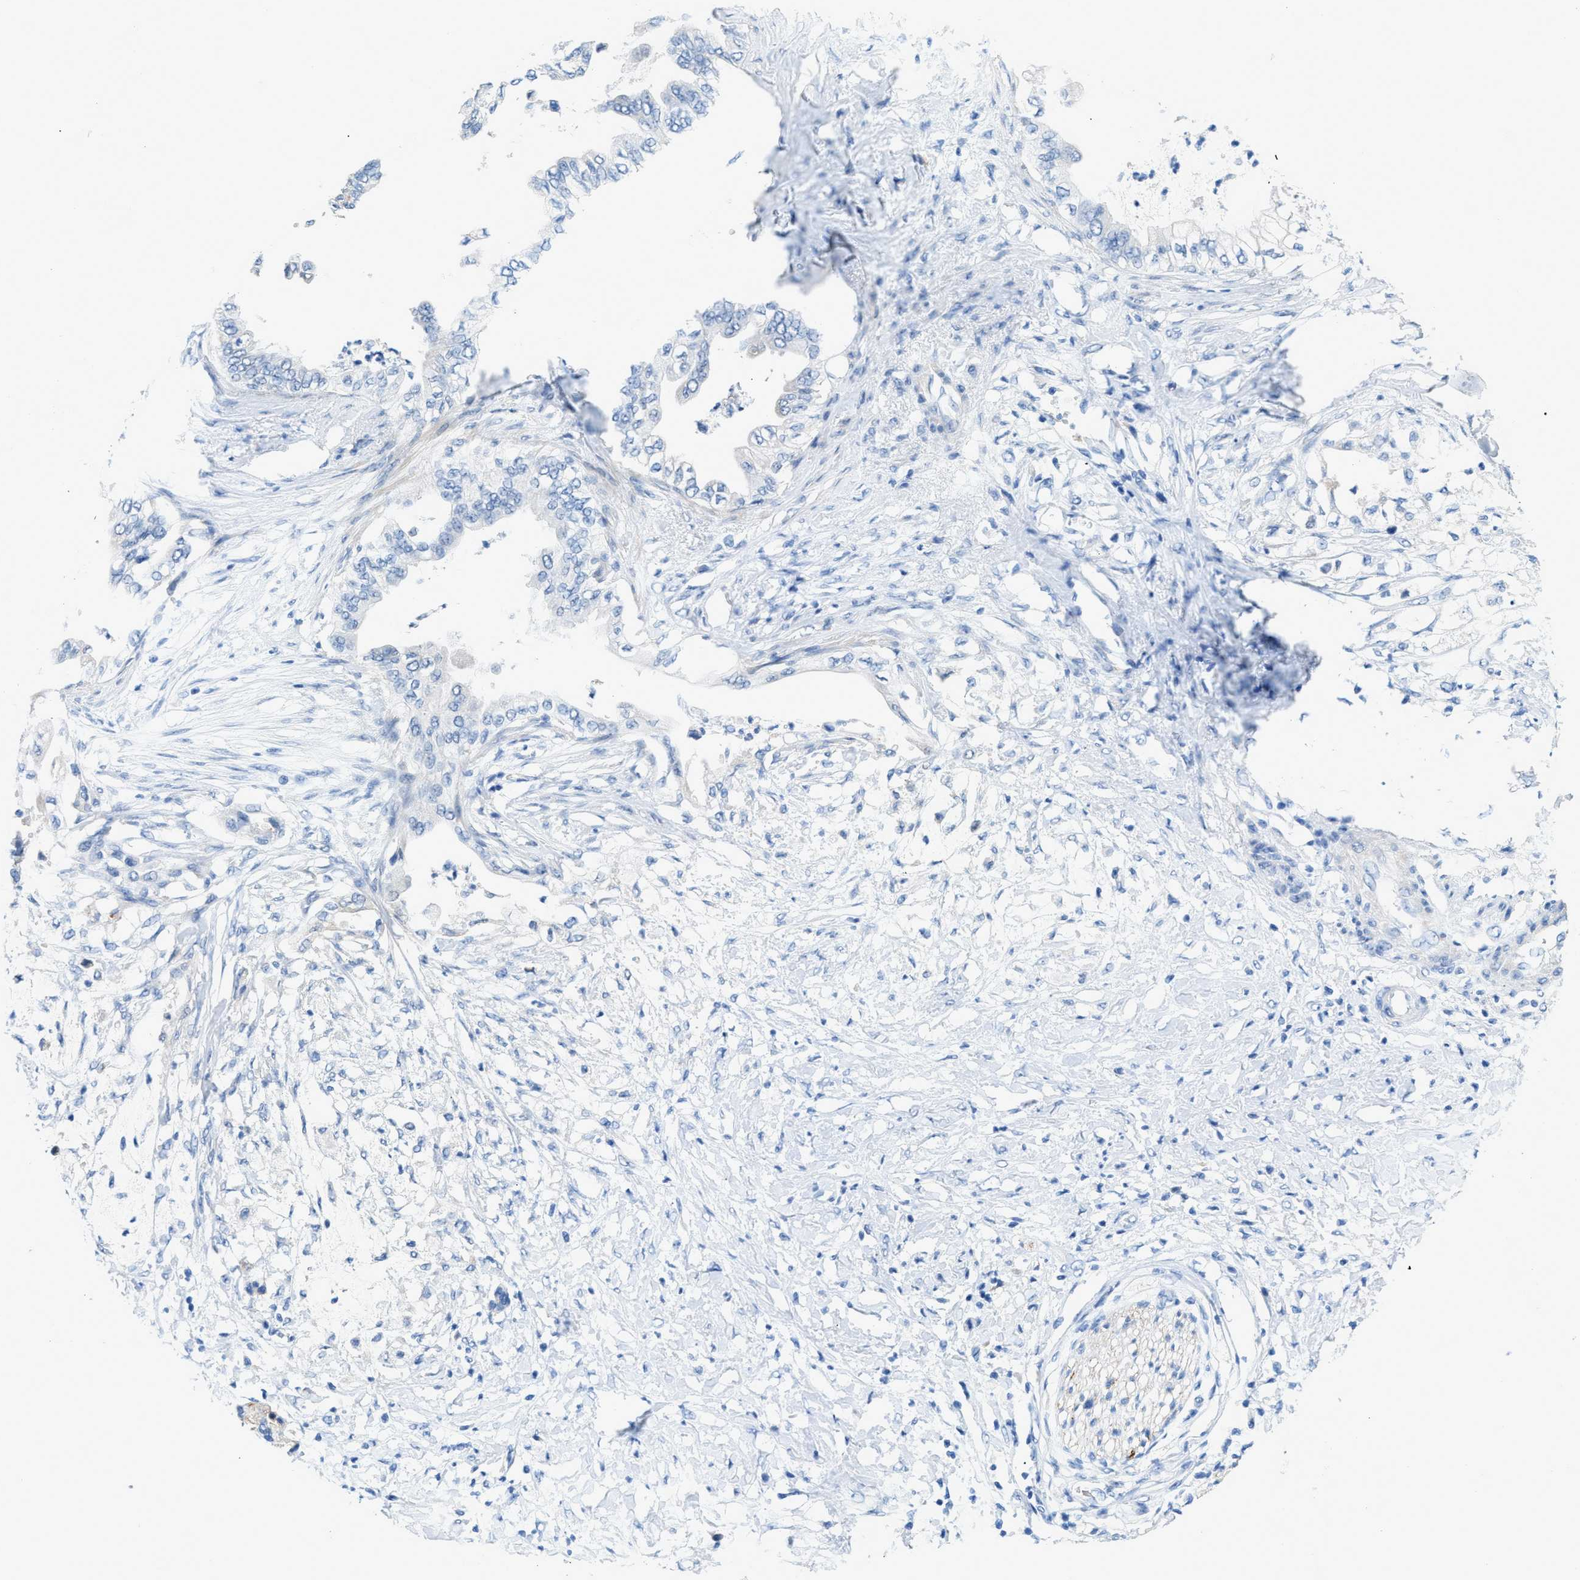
{"staining": {"intensity": "negative", "quantity": "none", "location": "none"}, "tissue": "pancreatic cancer", "cell_type": "Tumor cells", "image_type": "cancer", "snomed": [{"axis": "morphology", "description": "Normal tissue, NOS"}, {"axis": "morphology", "description": "Adenocarcinoma, NOS"}, {"axis": "topography", "description": "Pancreas"}, {"axis": "topography", "description": "Duodenum"}], "caption": "The image displays no significant expression in tumor cells of pancreatic adenocarcinoma.", "gene": "SLC10A6", "patient": {"sex": "female", "age": 60}}